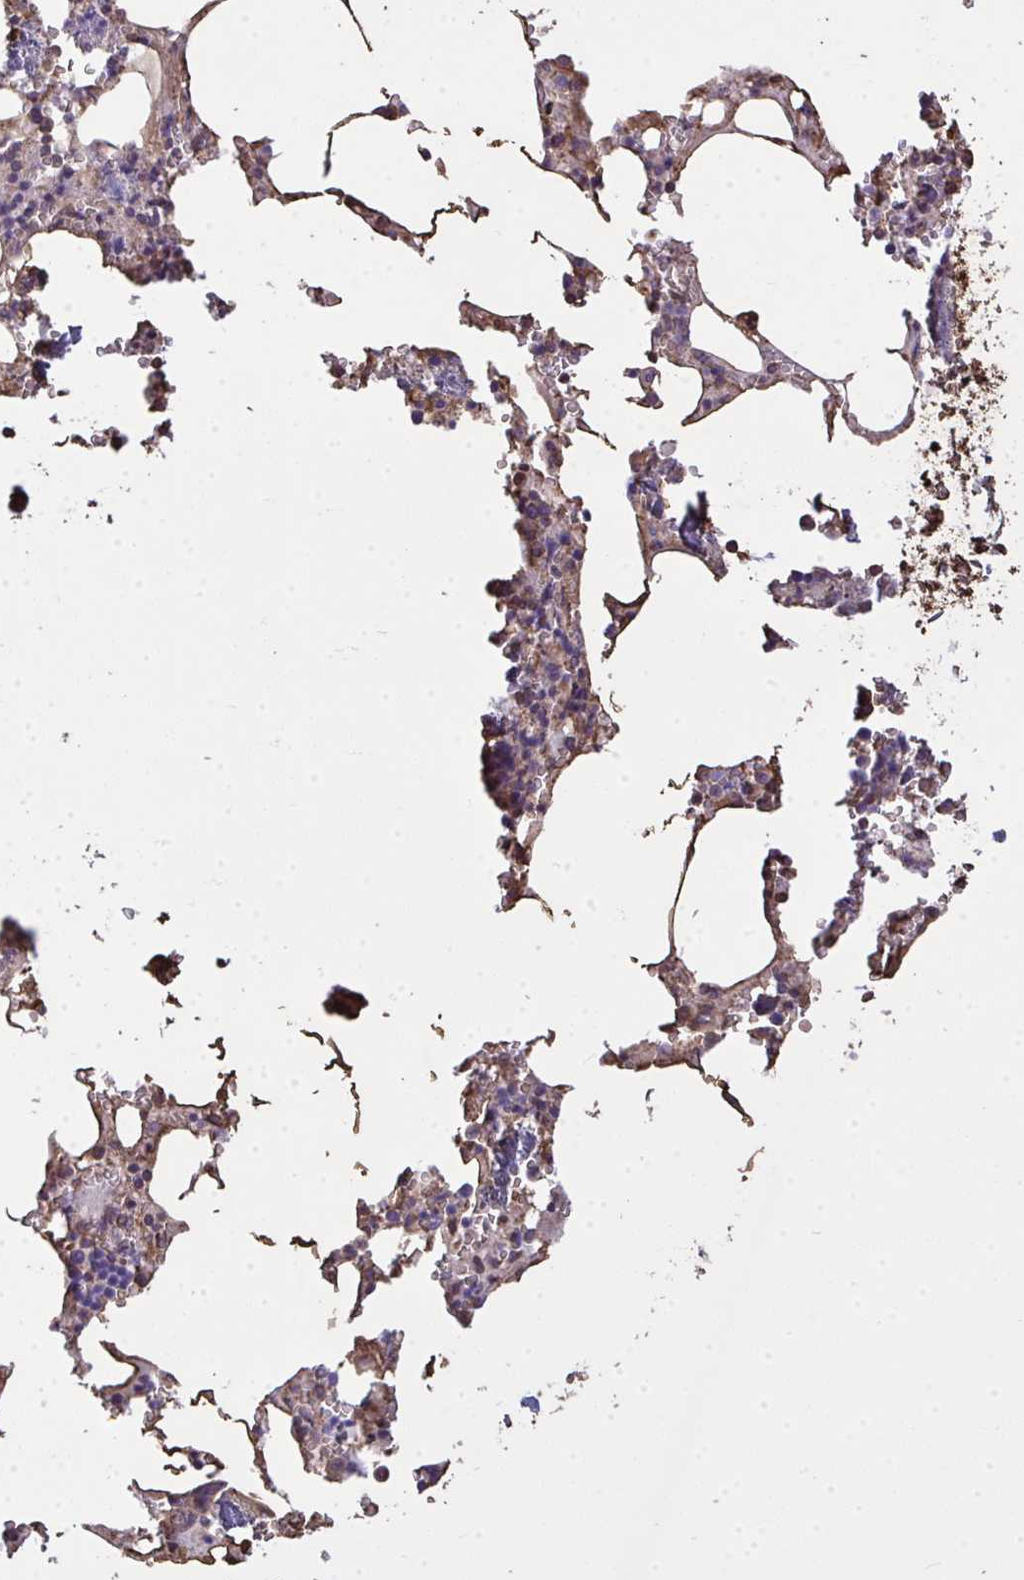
{"staining": {"intensity": "weak", "quantity": "<25%", "location": "cytoplasmic/membranous"}, "tissue": "bone marrow", "cell_type": "Hematopoietic cells", "image_type": "normal", "snomed": [{"axis": "morphology", "description": "Normal tissue, NOS"}, {"axis": "topography", "description": "Bone marrow"}], "caption": "The histopathology image exhibits no significant expression in hematopoietic cells of bone marrow.", "gene": "ANXA5", "patient": {"sex": "male", "age": 54}}